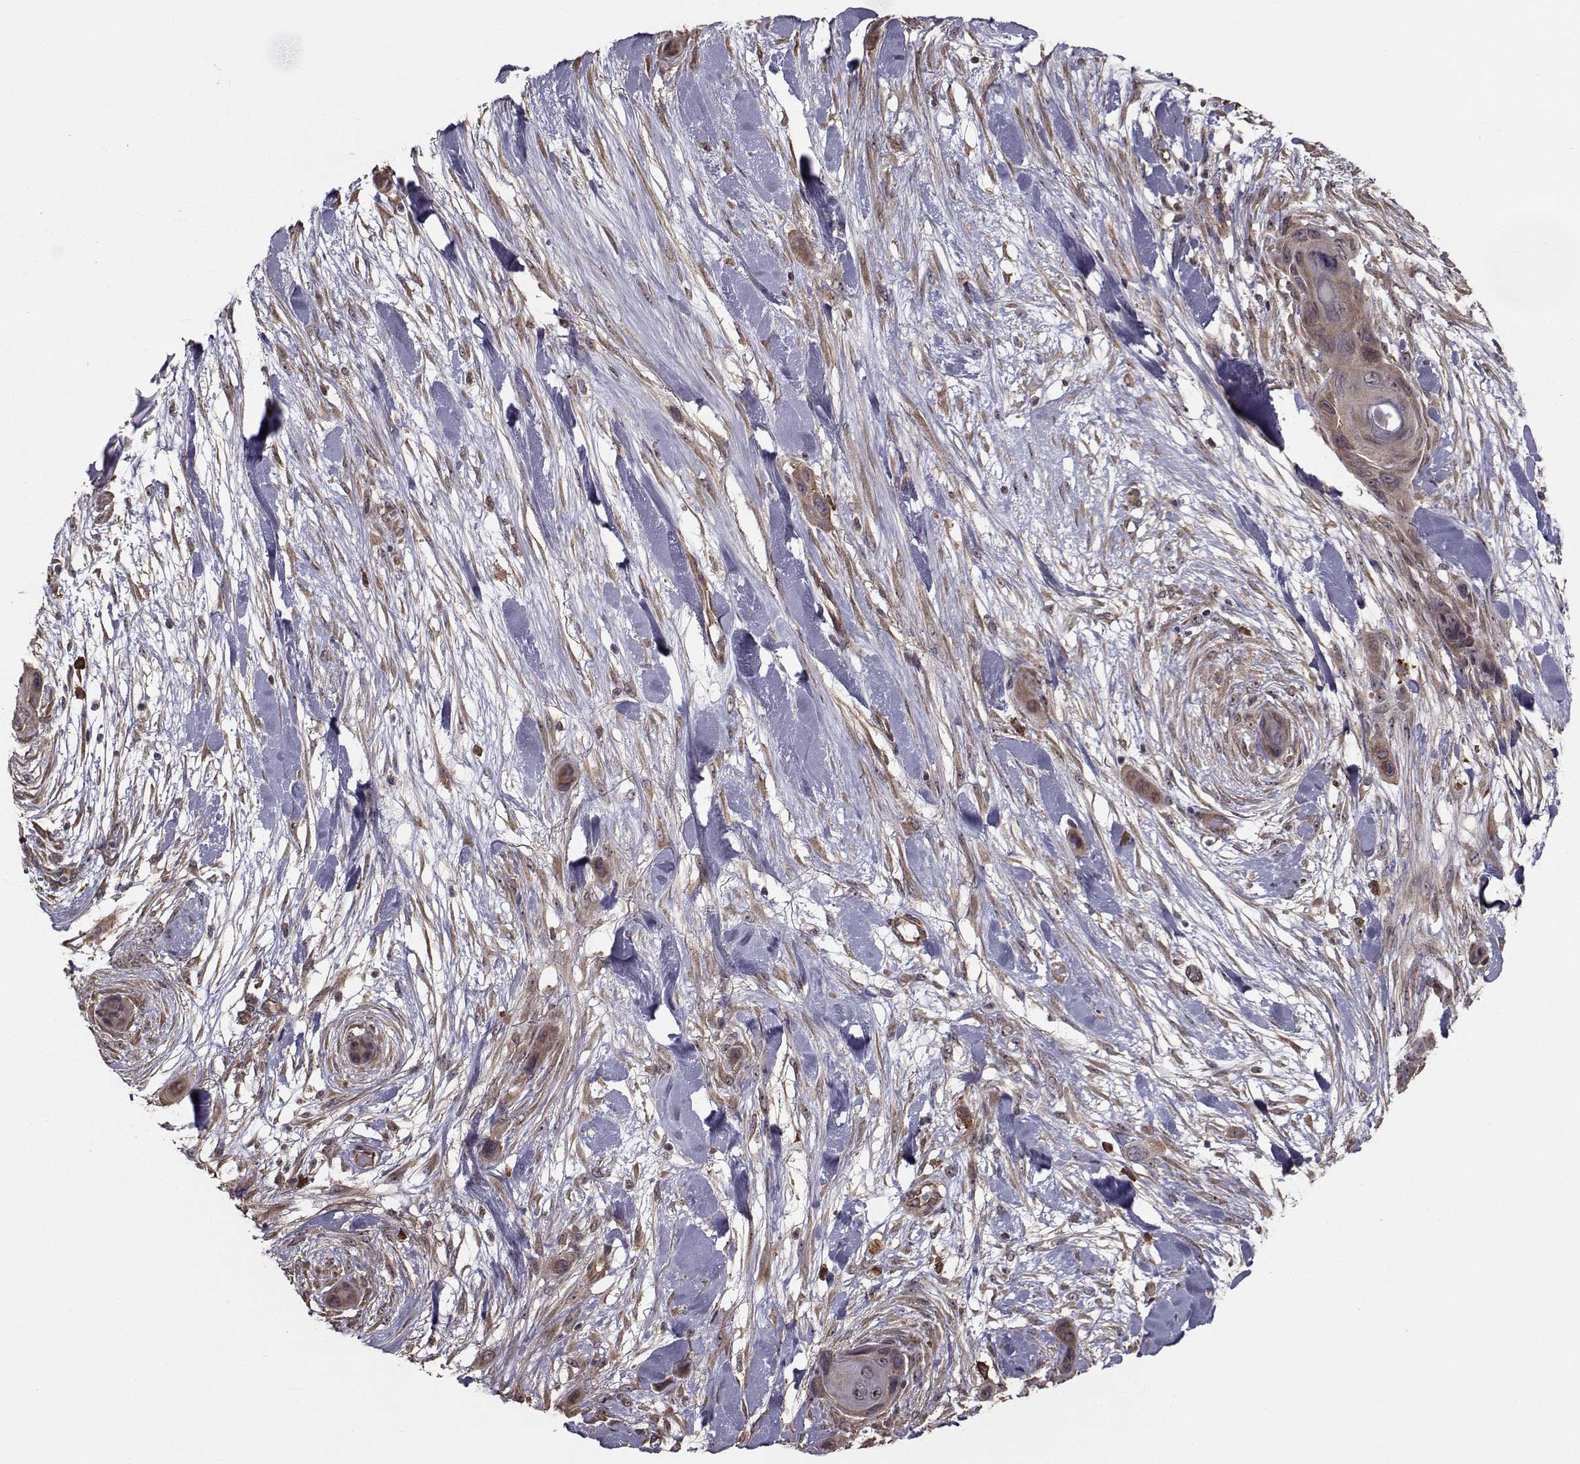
{"staining": {"intensity": "weak", "quantity": ">75%", "location": "cytoplasmic/membranous"}, "tissue": "skin cancer", "cell_type": "Tumor cells", "image_type": "cancer", "snomed": [{"axis": "morphology", "description": "Squamous cell carcinoma, NOS"}, {"axis": "topography", "description": "Skin"}], "caption": "Protein staining of skin cancer tissue demonstrates weak cytoplasmic/membranous expression in approximately >75% of tumor cells.", "gene": "TRIP10", "patient": {"sex": "male", "age": 82}}